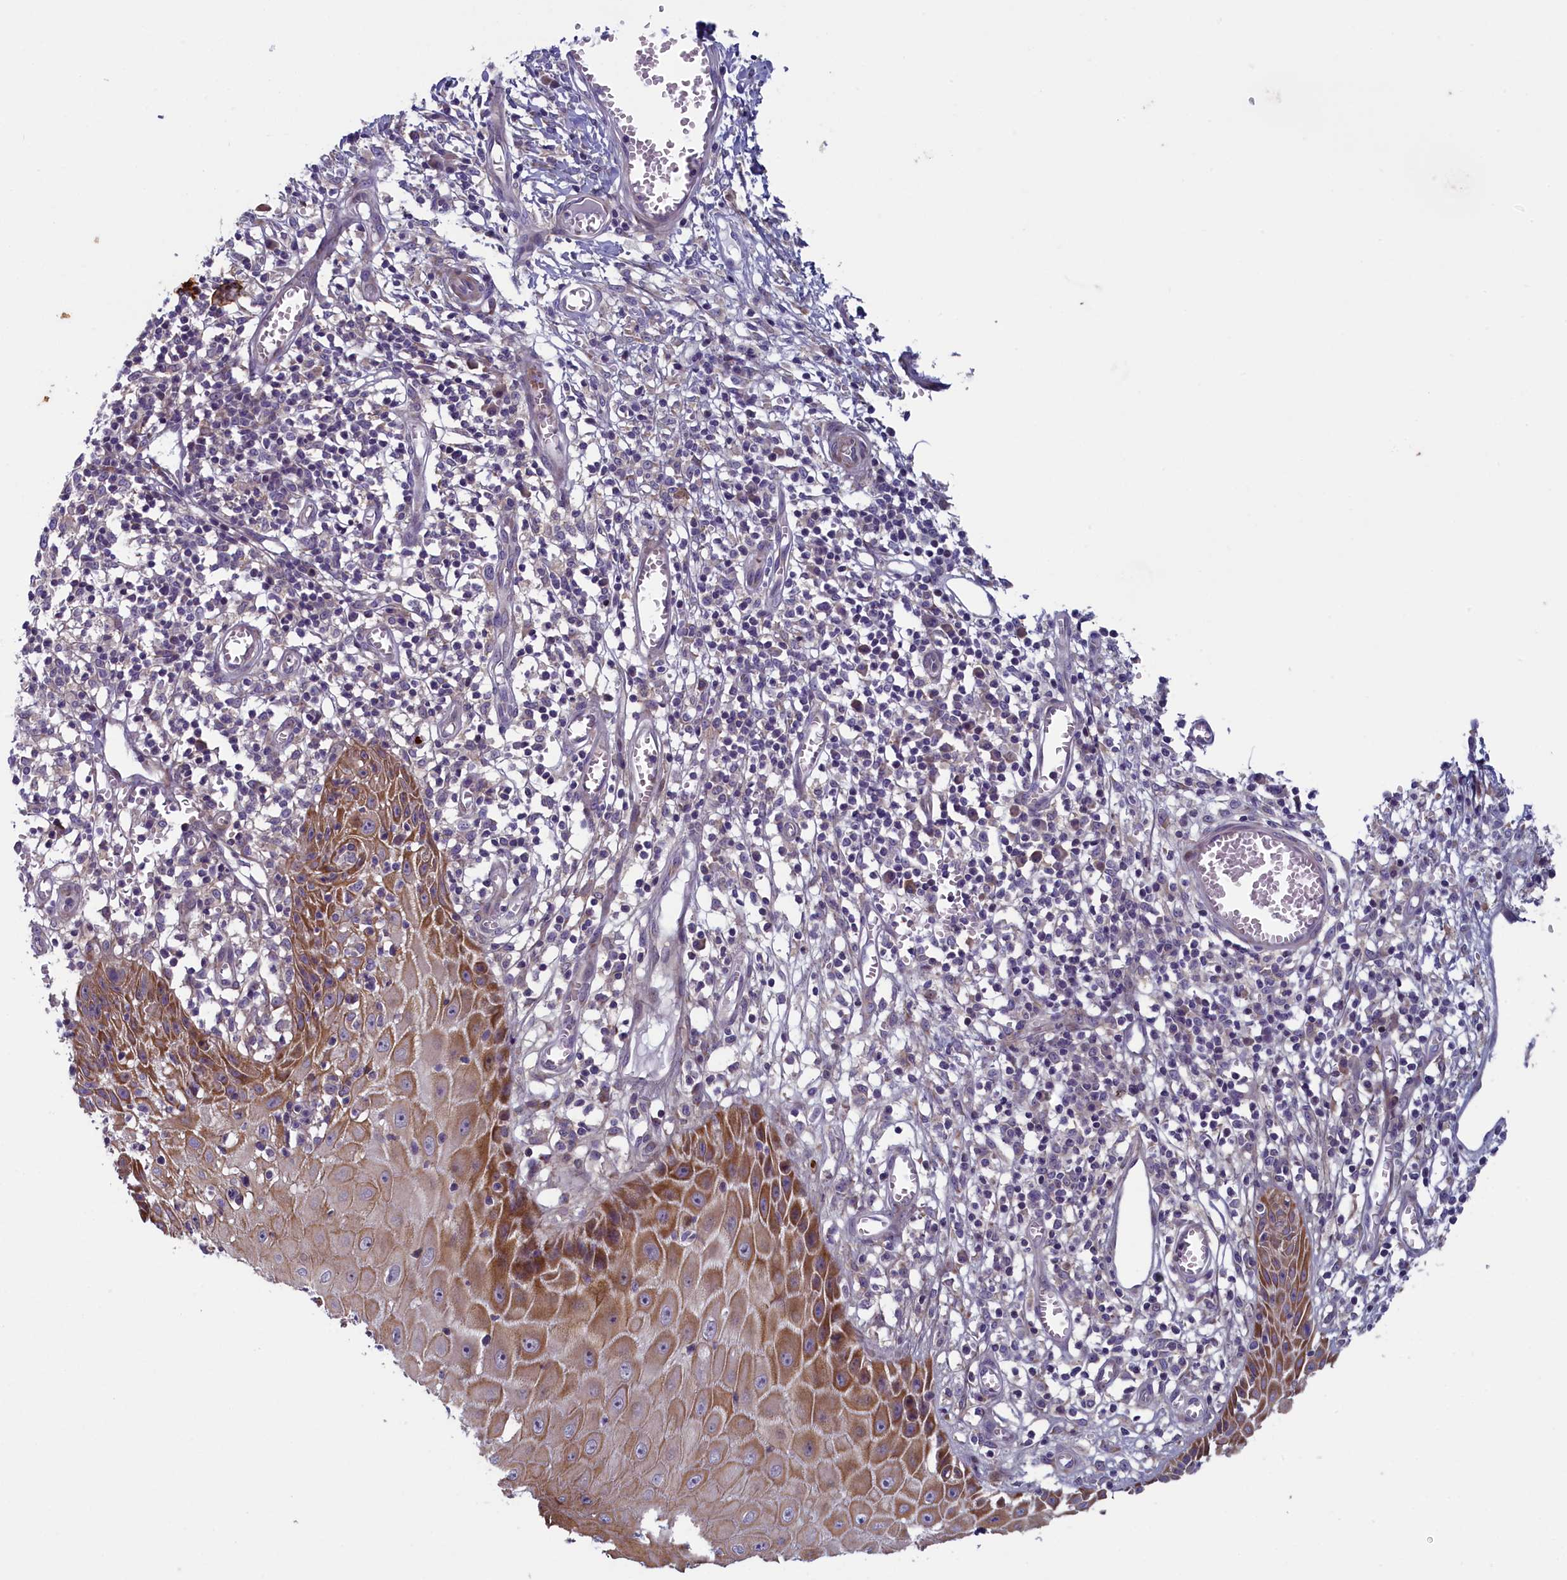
{"staining": {"intensity": "moderate", "quantity": ">75%", "location": "cytoplasmic/membranous"}, "tissue": "skin cancer", "cell_type": "Tumor cells", "image_type": "cancer", "snomed": [{"axis": "morphology", "description": "Squamous cell carcinoma, NOS"}, {"axis": "topography", "description": "Skin"}], "caption": "This is an image of IHC staining of skin squamous cell carcinoma, which shows moderate staining in the cytoplasmic/membranous of tumor cells.", "gene": "ANKRD39", "patient": {"sex": "female", "age": 73}}